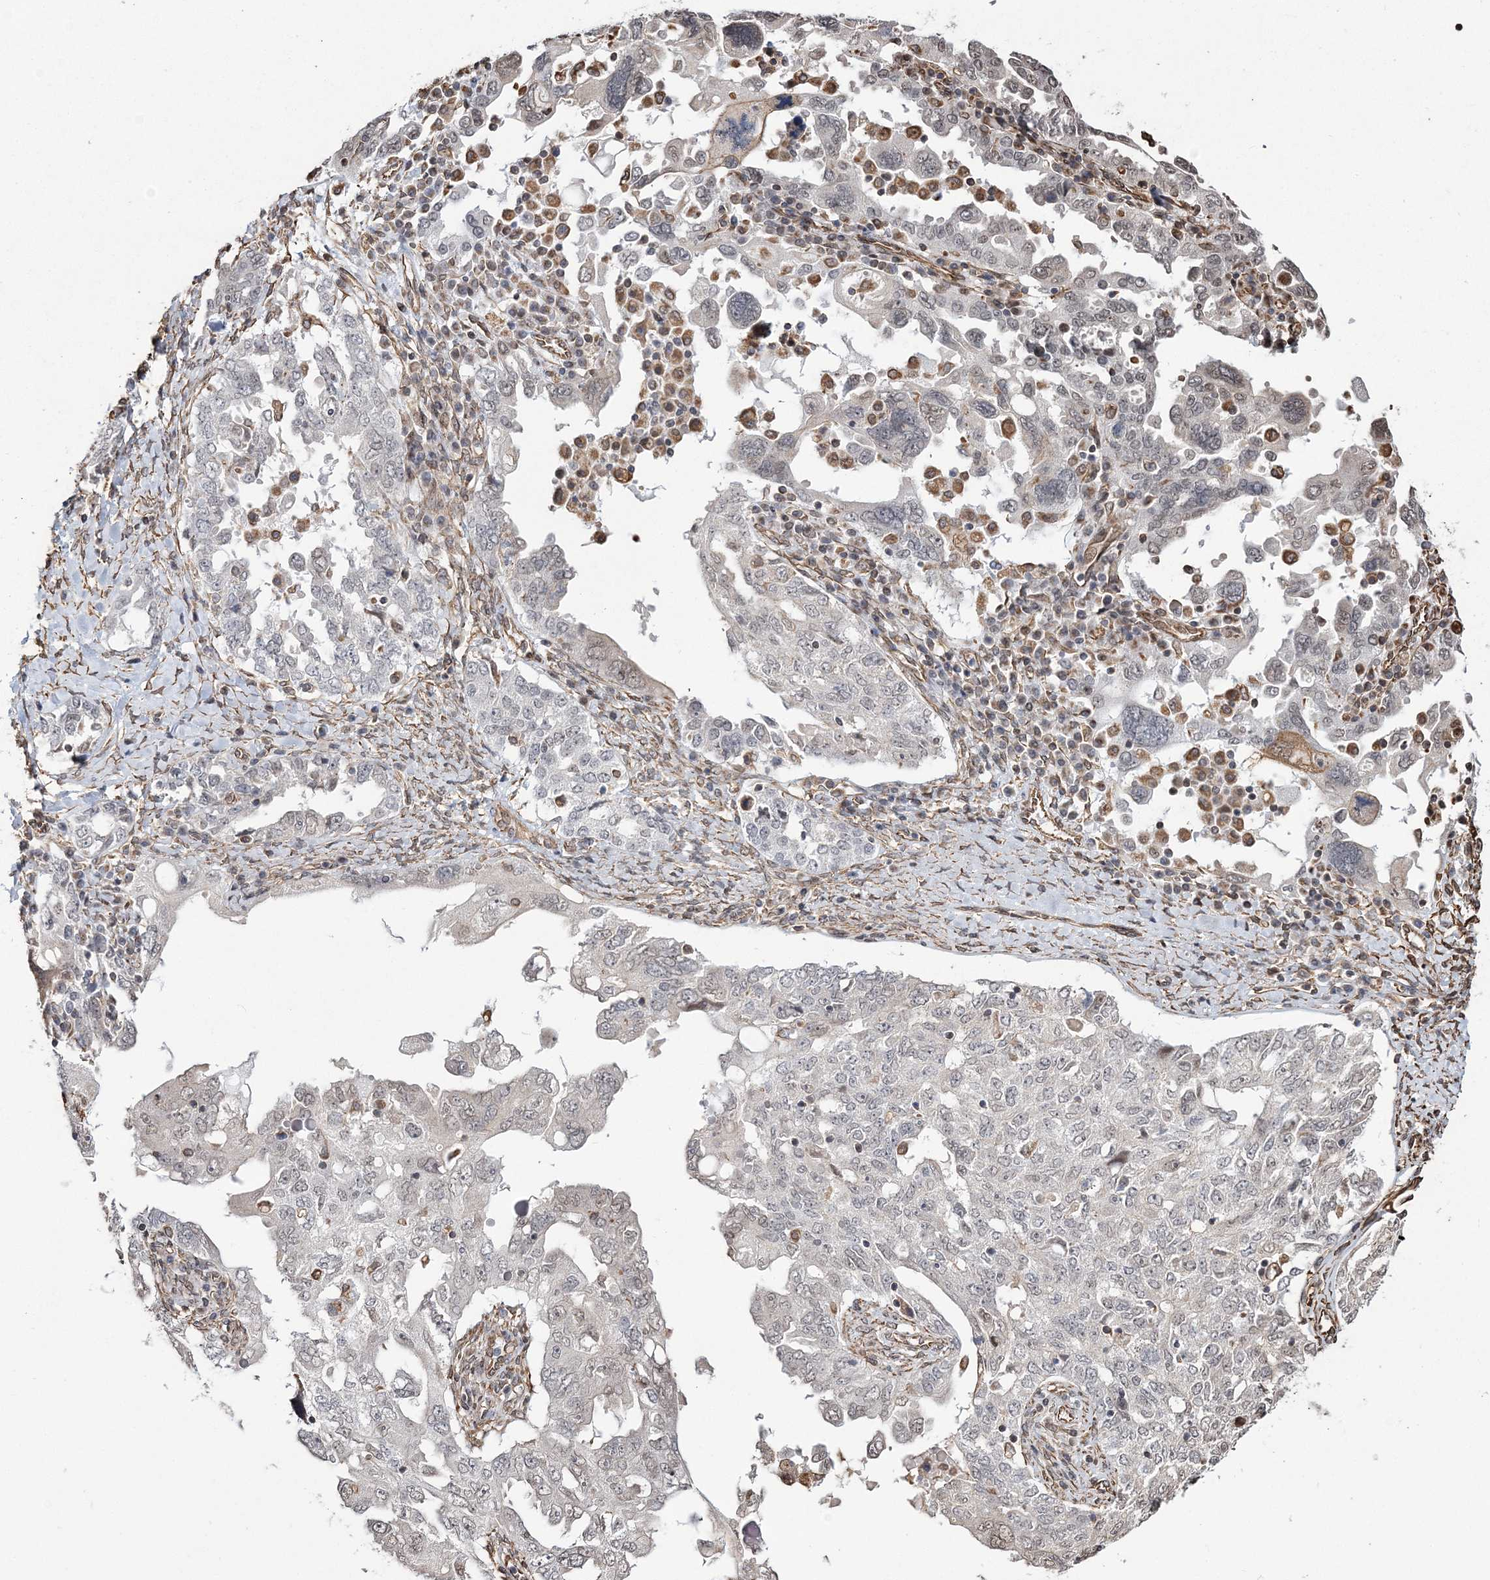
{"staining": {"intensity": "weak", "quantity": "<25%", "location": "nuclear"}, "tissue": "ovarian cancer", "cell_type": "Tumor cells", "image_type": "cancer", "snomed": [{"axis": "morphology", "description": "Carcinoma, endometroid"}, {"axis": "topography", "description": "Ovary"}], "caption": "IHC of ovarian cancer demonstrates no staining in tumor cells. (Brightfield microscopy of DAB (3,3'-diaminobenzidine) immunohistochemistry at high magnification).", "gene": "ATP11B", "patient": {"sex": "female", "age": 62}}